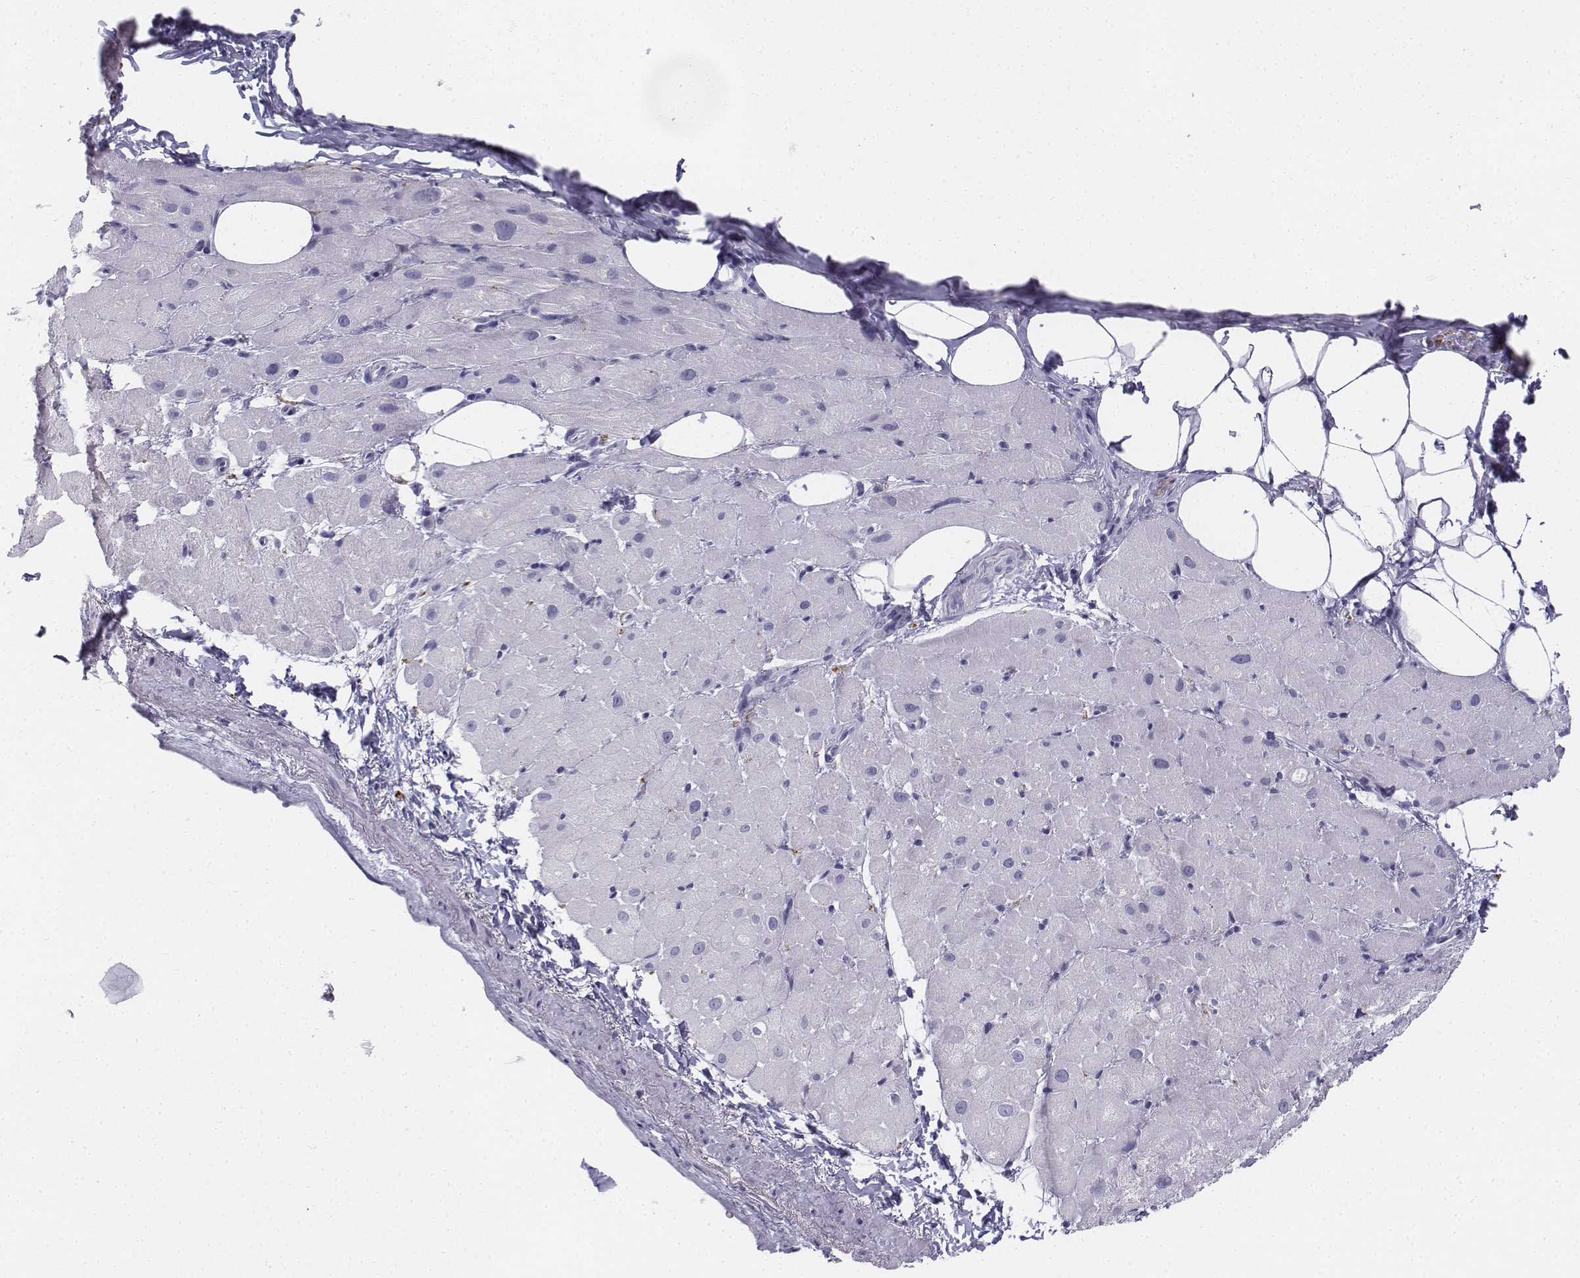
{"staining": {"intensity": "negative", "quantity": "none", "location": "none"}, "tissue": "heart muscle", "cell_type": "Cardiomyocytes", "image_type": "normal", "snomed": [{"axis": "morphology", "description": "Normal tissue, NOS"}, {"axis": "topography", "description": "Heart"}], "caption": "This is a image of immunohistochemistry staining of unremarkable heart muscle, which shows no expression in cardiomyocytes.", "gene": "TH", "patient": {"sex": "male", "age": 62}}